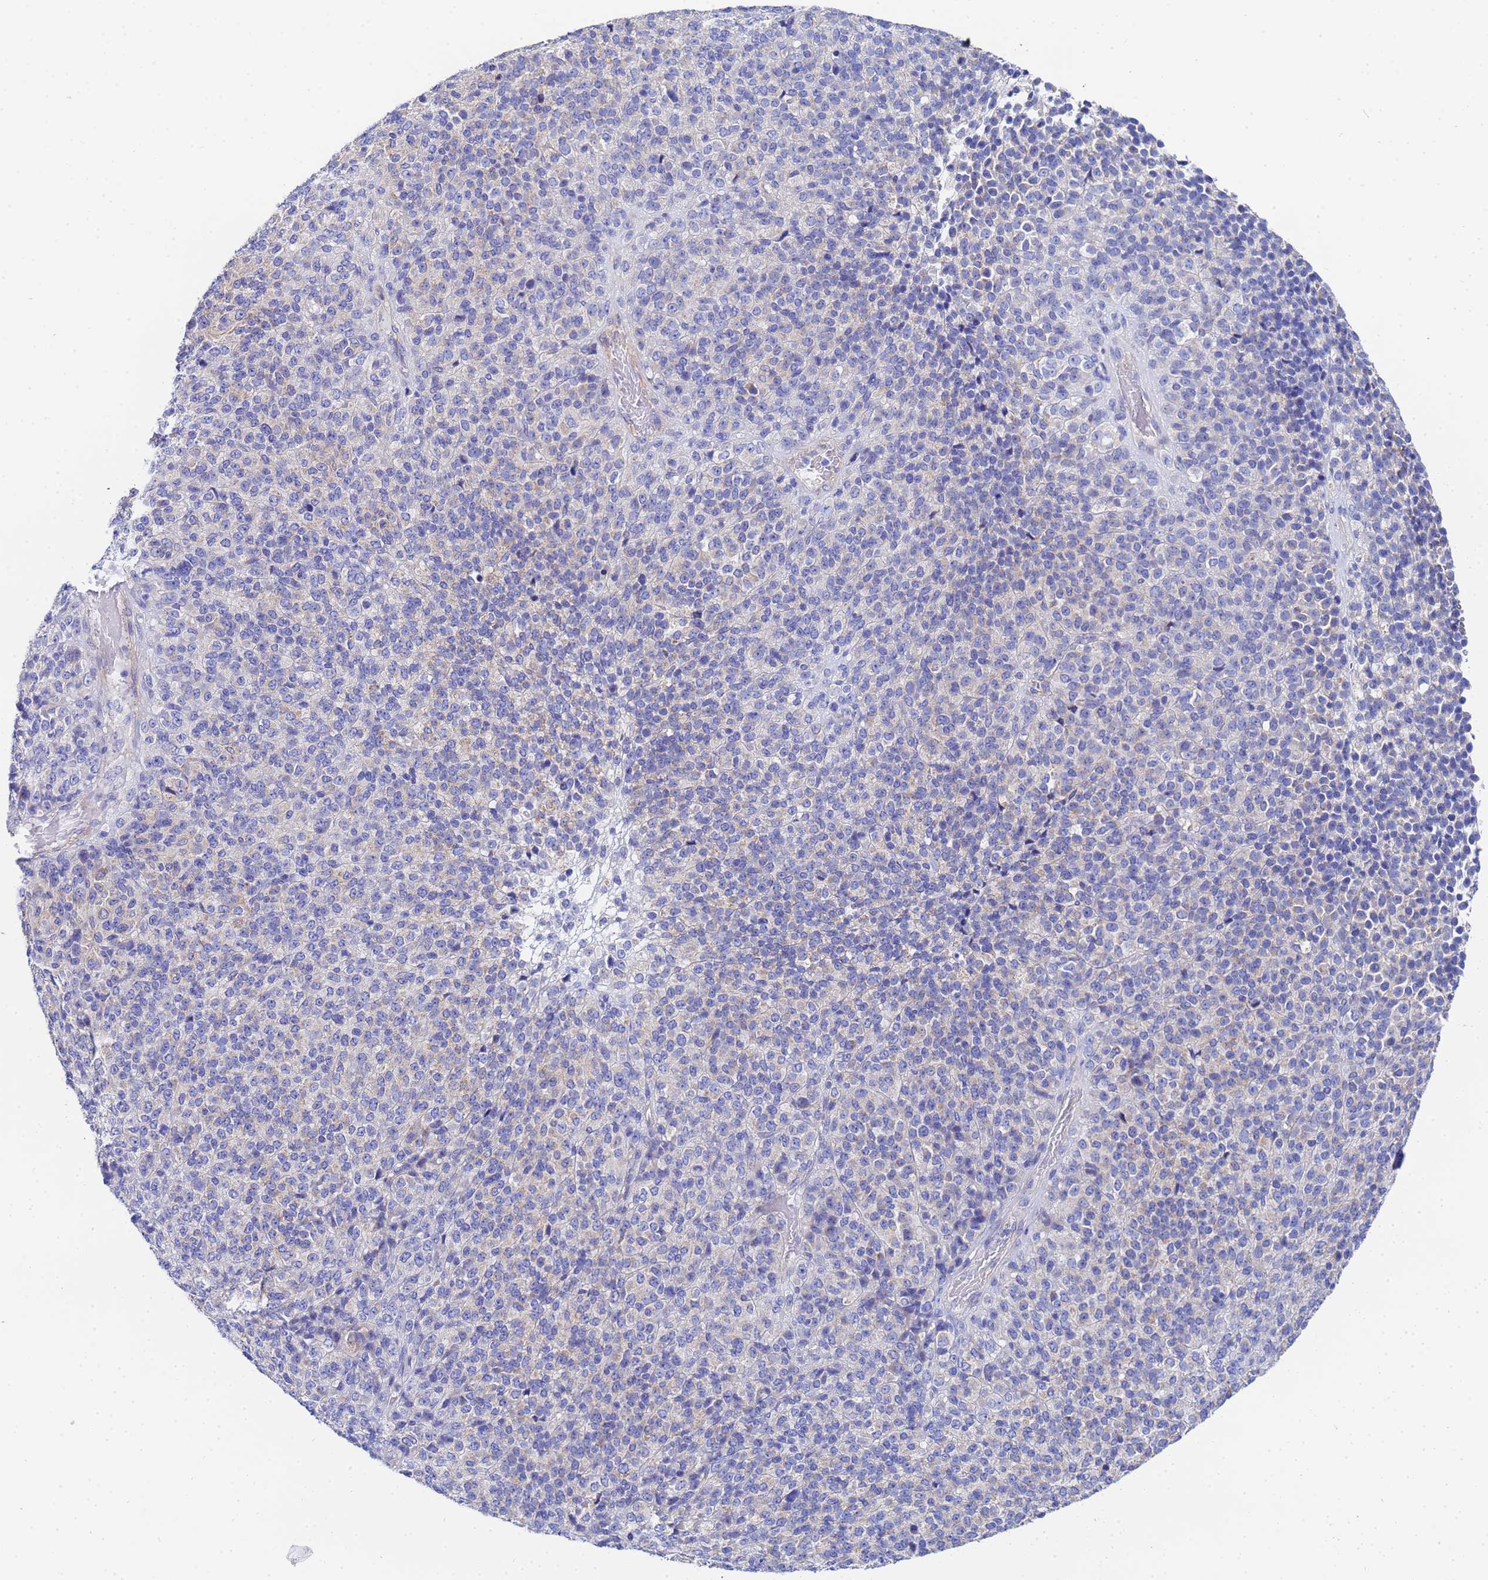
{"staining": {"intensity": "weak", "quantity": "<25%", "location": "cytoplasmic/membranous"}, "tissue": "melanoma", "cell_type": "Tumor cells", "image_type": "cancer", "snomed": [{"axis": "morphology", "description": "Malignant melanoma, Metastatic site"}, {"axis": "topography", "description": "Brain"}], "caption": "Photomicrograph shows no protein expression in tumor cells of malignant melanoma (metastatic site) tissue.", "gene": "RAB39B", "patient": {"sex": "female", "age": 56}}